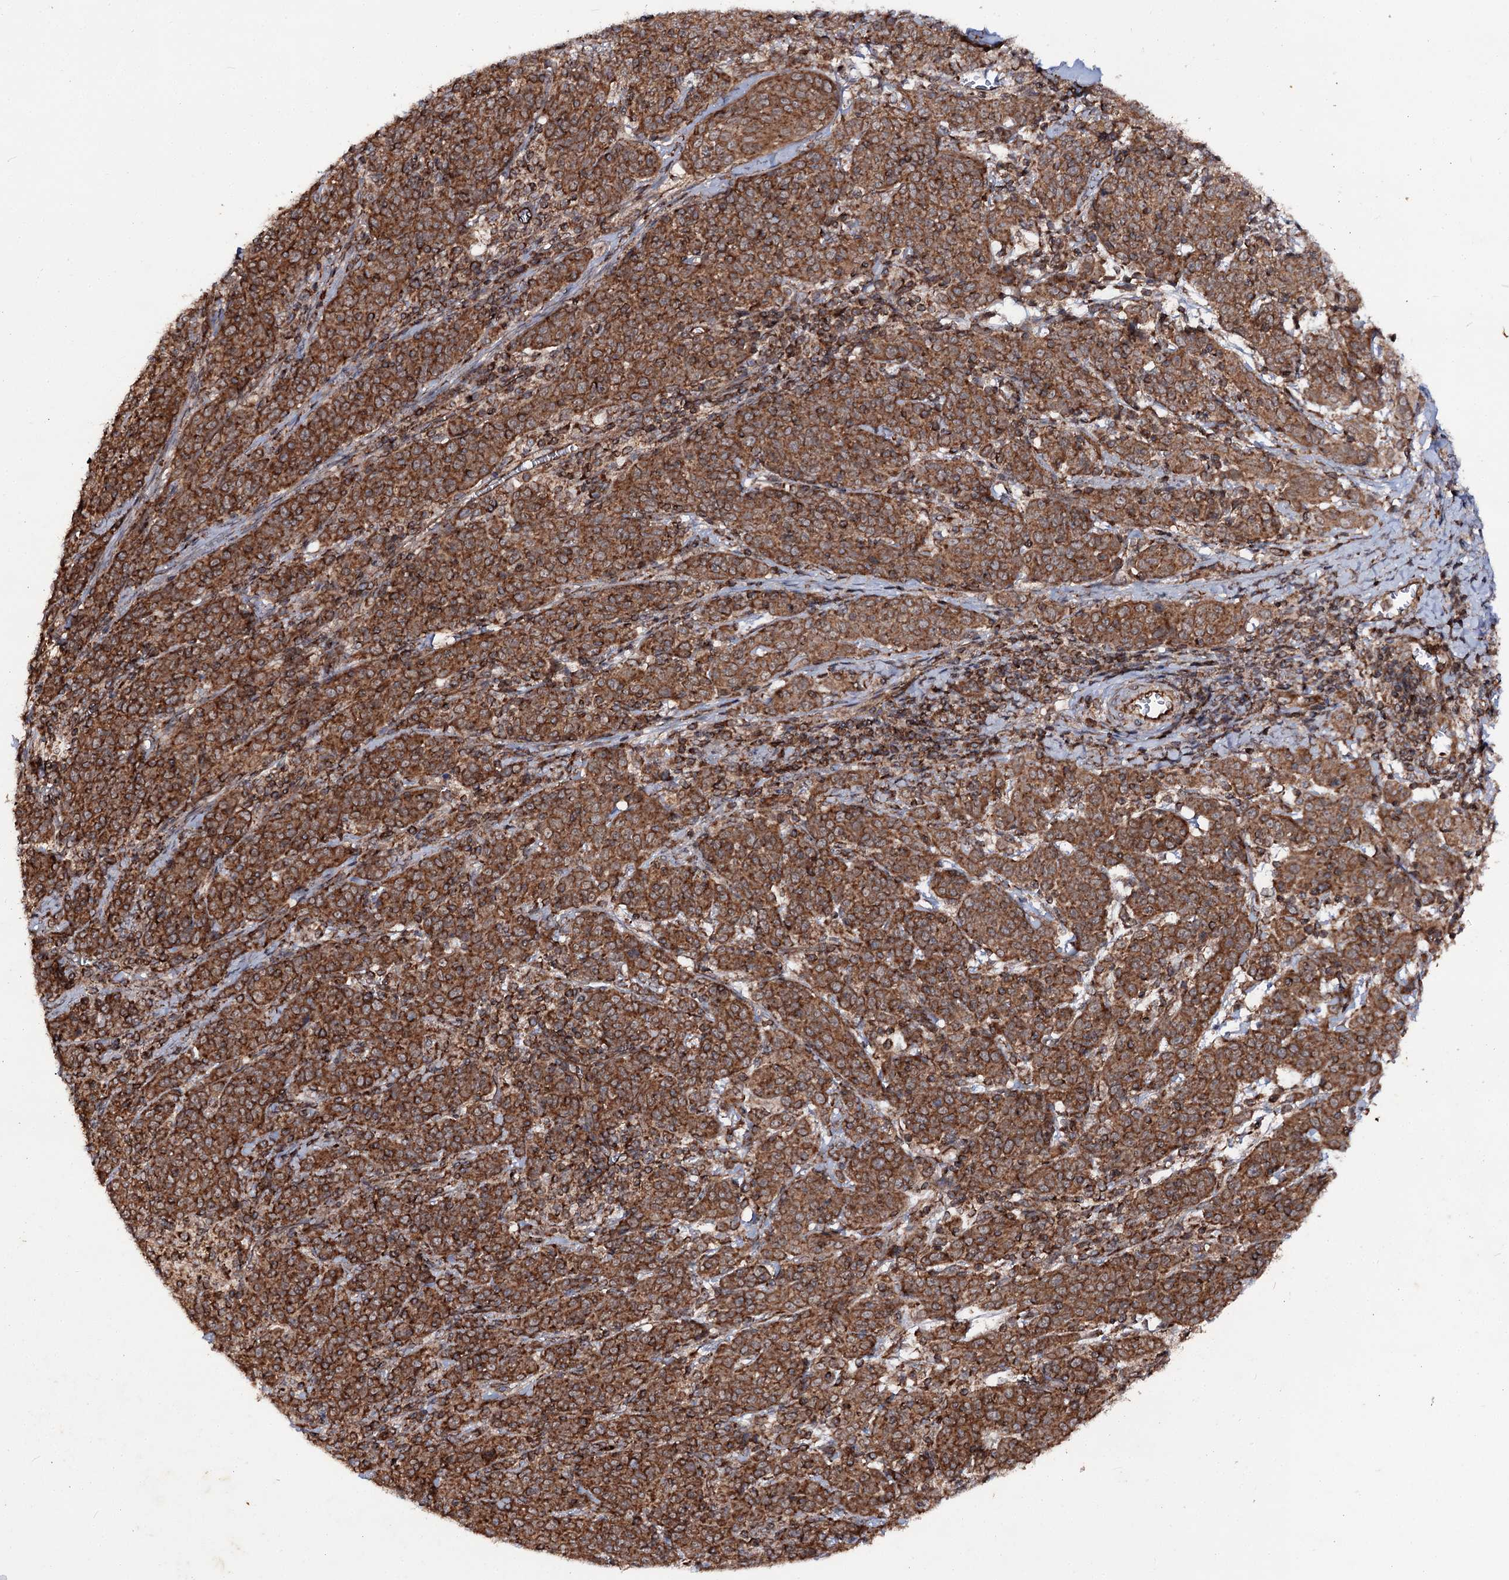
{"staining": {"intensity": "strong", "quantity": ">75%", "location": "cytoplasmic/membranous"}, "tissue": "cervical cancer", "cell_type": "Tumor cells", "image_type": "cancer", "snomed": [{"axis": "morphology", "description": "Squamous cell carcinoma, NOS"}, {"axis": "topography", "description": "Cervix"}], "caption": "Squamous cell carcinoma (cervical) stained with a protein marker shows strong staining in tumor cells.", "gene": "FGFR1OP2", "patient": {"sex": "female", "age": 67}}